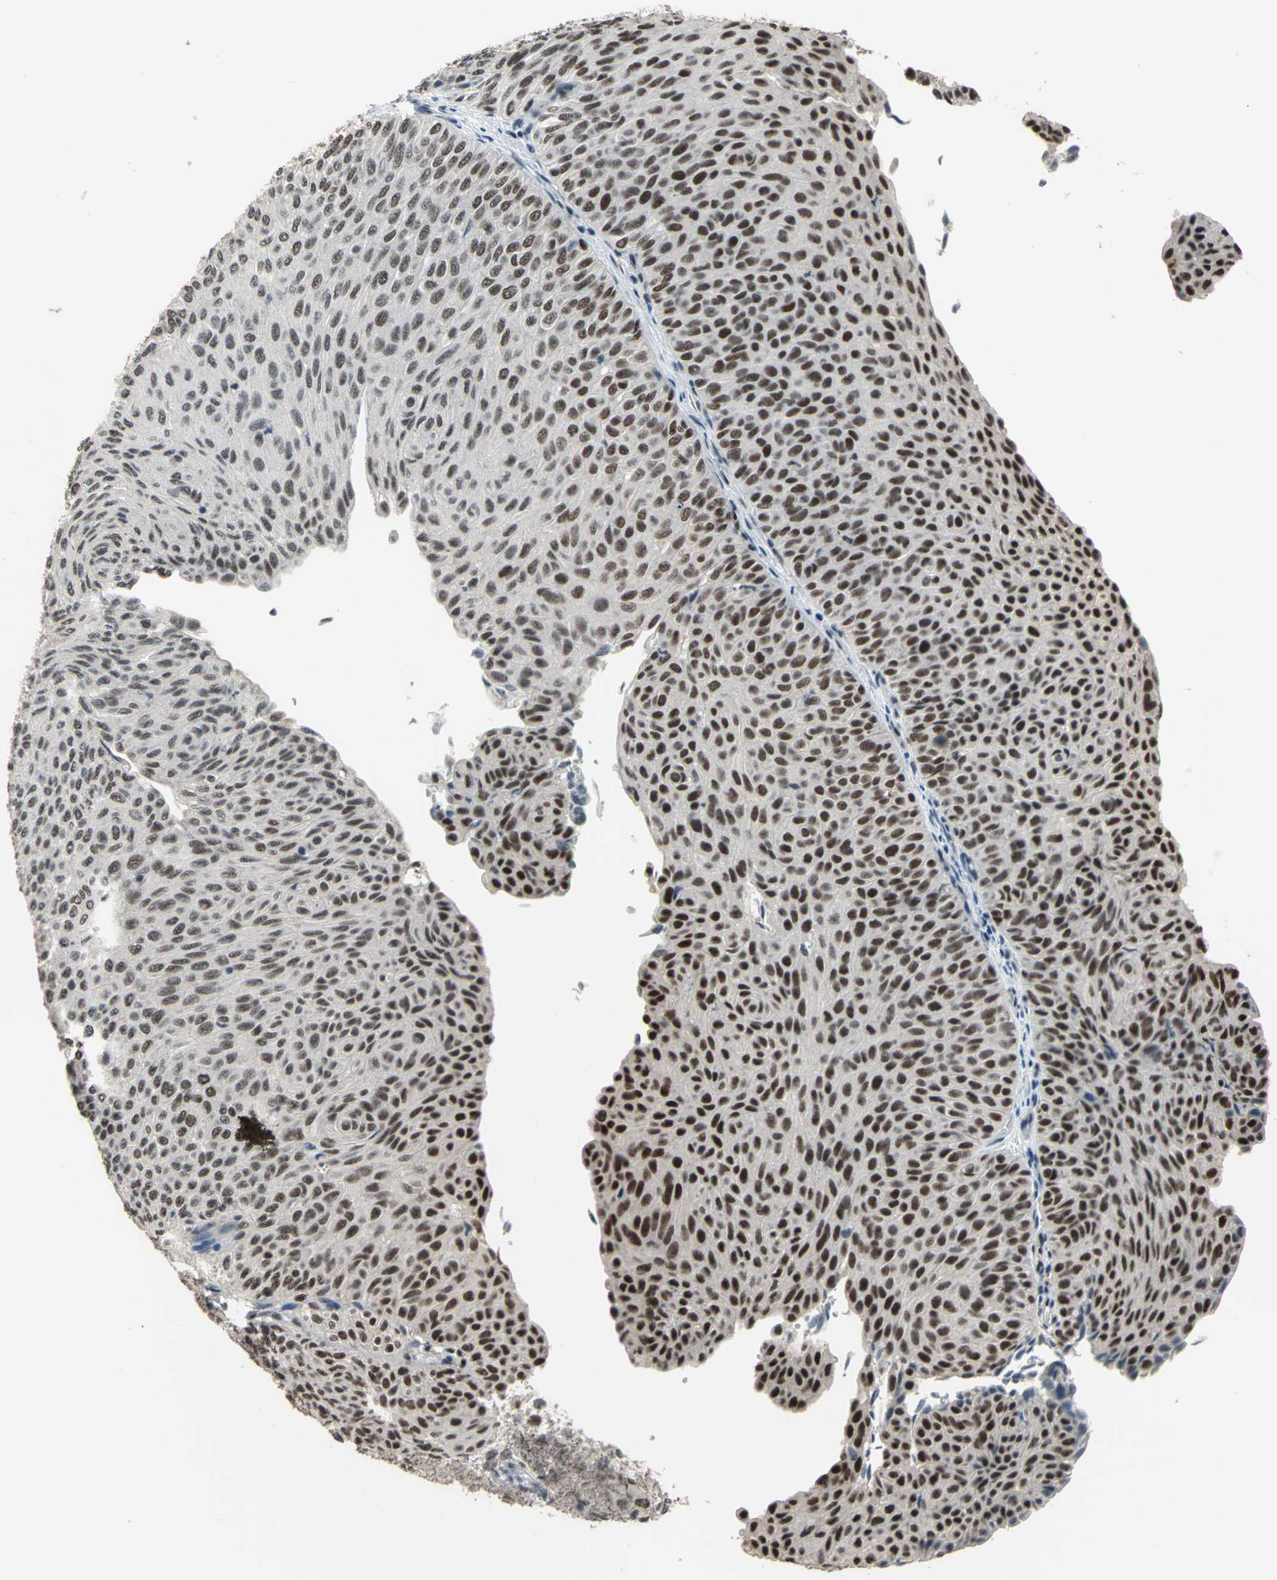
{"staining": {"intensity": "moderate", "quantity": ">75%", "location": "nuclear"}, "tissue": "urothelial cancer", "cell_type": "Tumor cells", "image_type": "cancer", "snomed": [{"axis": "morphology", "description": "Urothelial carcinoma, Low grade"}, {"axis": "topography", "description": "Urinary bladder"}], "caption": "A medium amount of moderate nuclear positivity is present in about >75% of tumor cells in urothelial cancer tissue. The staining is performed using DAB brown chromogen to label protein expression. The nuclei are counter-stained blue using hematoxylin.", "gene": "ELF2", "patient": {"sex": "male", "age": 78}}